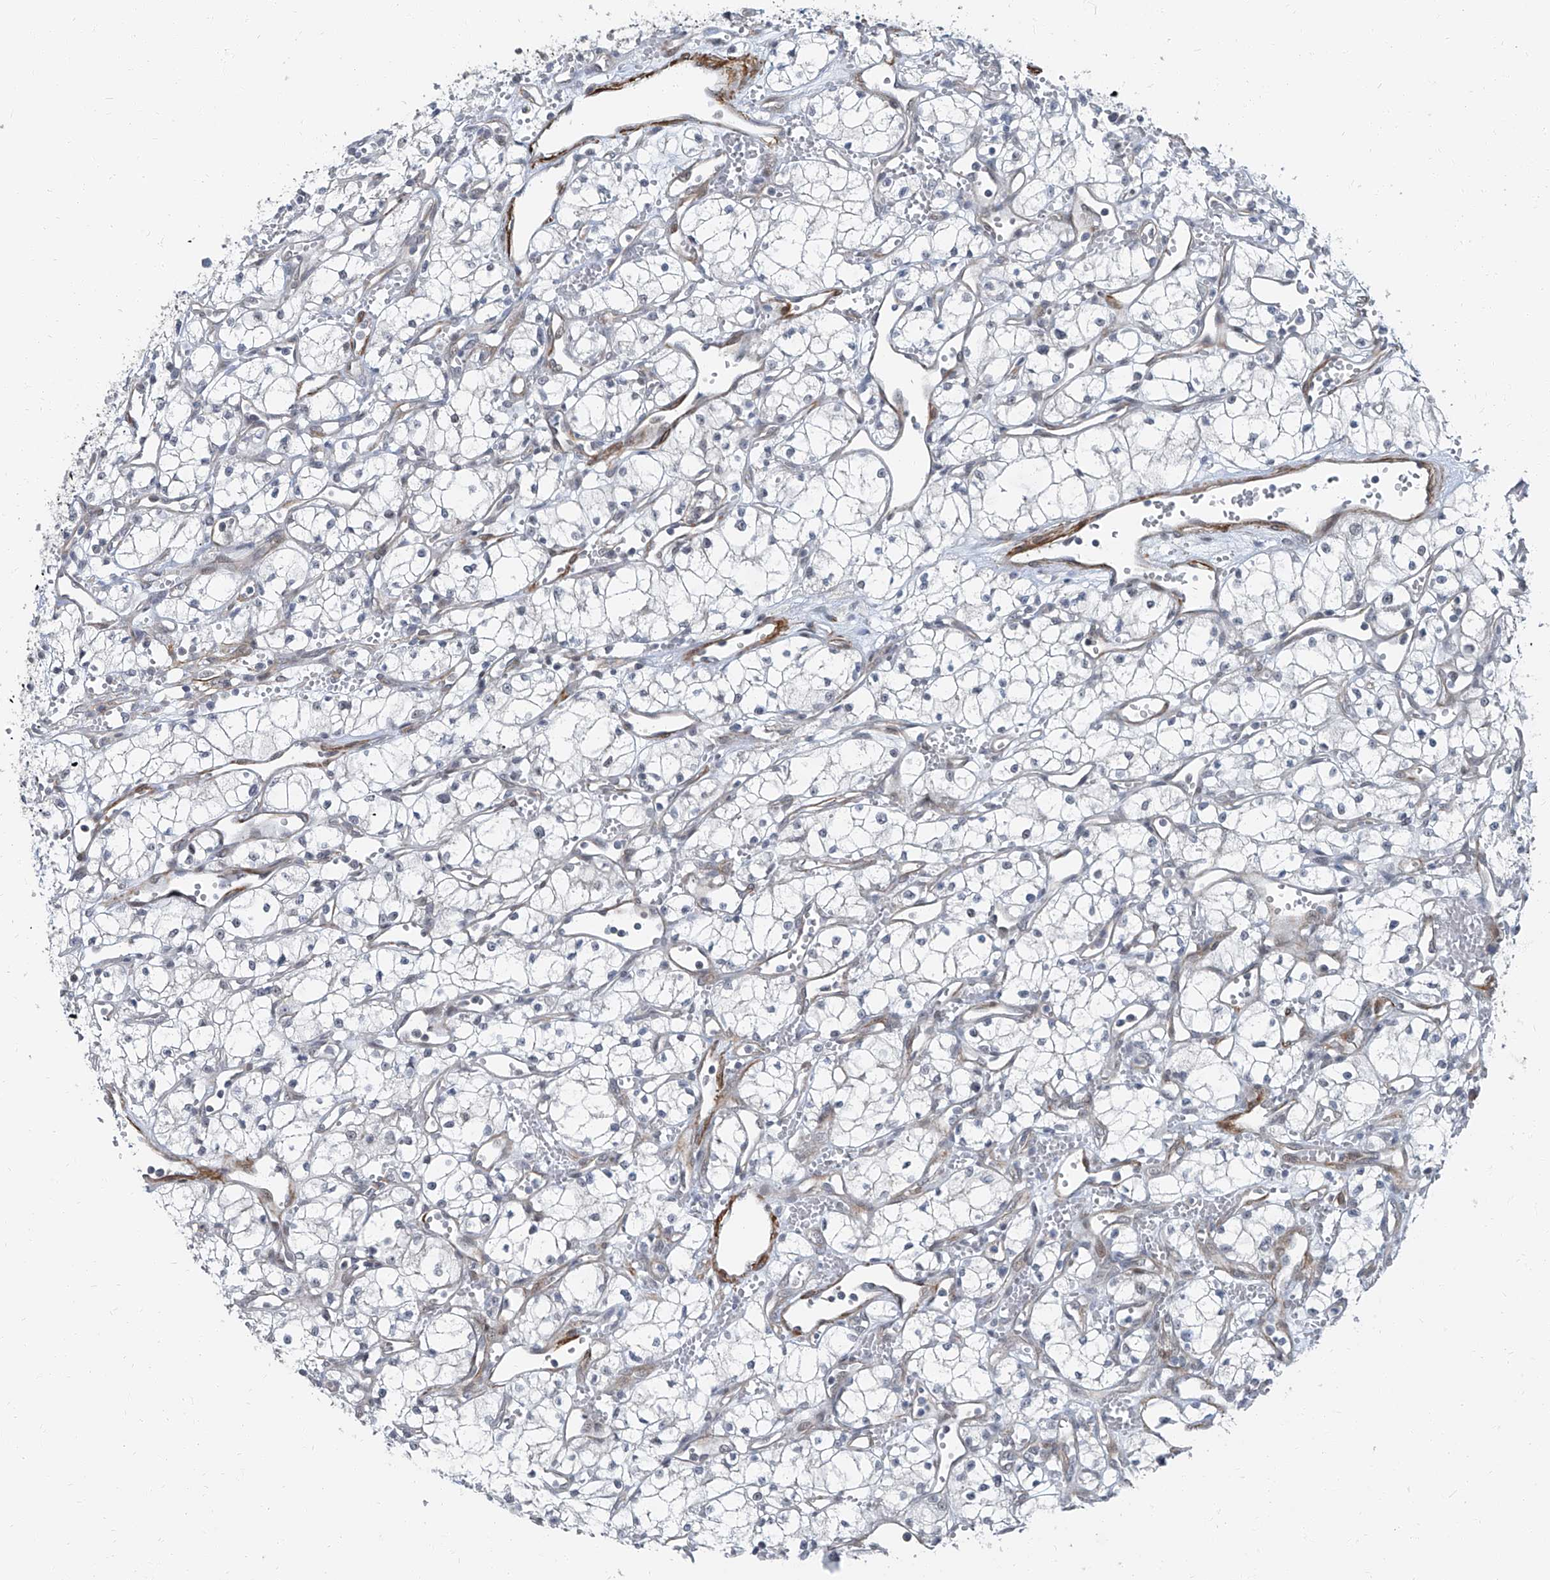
{"staining": {"intensity": "negative", "quantity": "none", "location": "none"}, "tissue": "renal cancer", "cell_type": "Tumor cells", "image_type": "cancer", "snomed": [{"axis": "morphology", "description": "Adenocarcinoma, NOS"}, {"axis": "topography", "description": "Kidney"}], "caption": "This is a photomicrograph of immunohistochemistry (IHC) staining of renal cancer, which shows no staining in tumor cells. (Brightfield microscopy of DAB IHC at high magnification).", "gene": "TXLNB", "patient": {"sex": "male", "age": 59}}